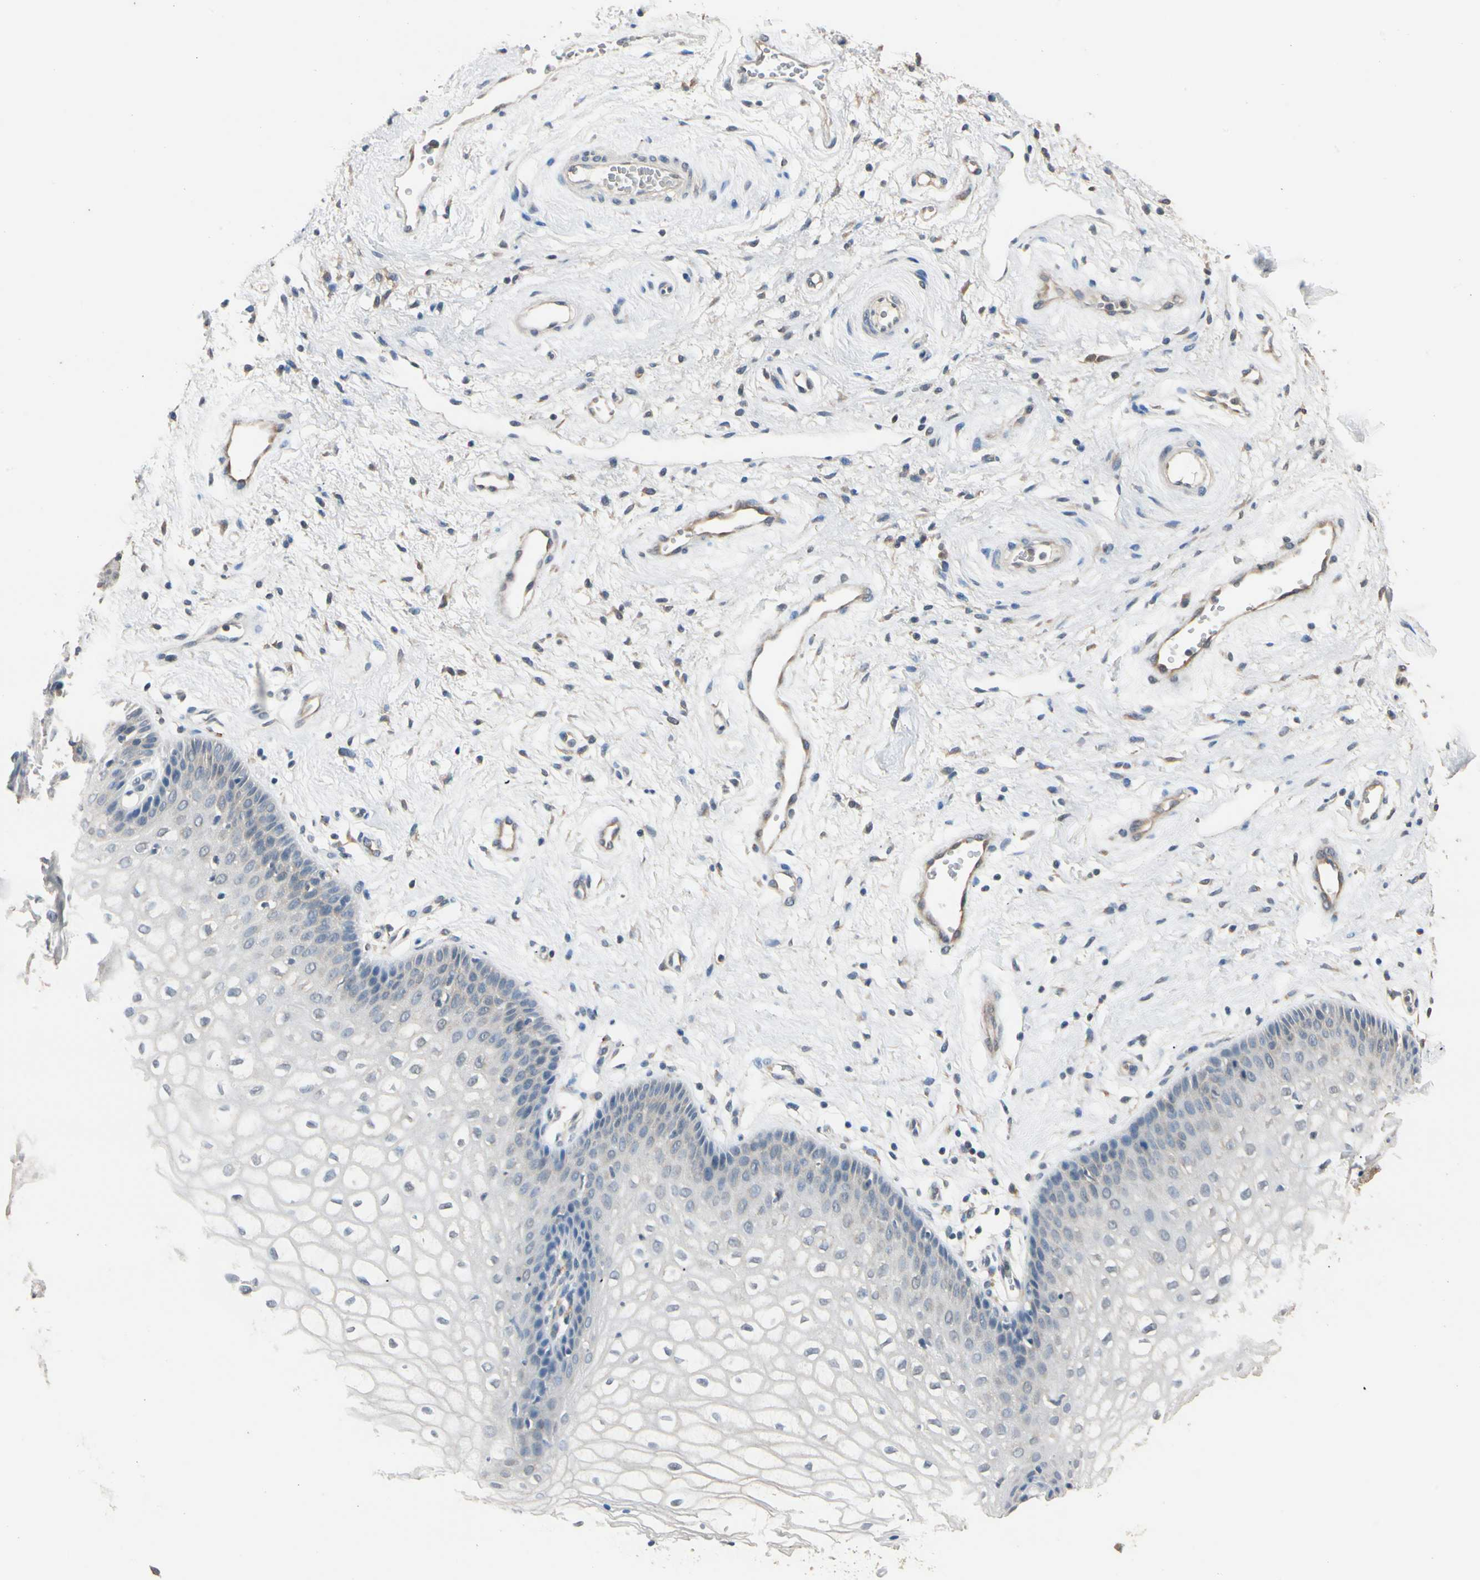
{"staining": {"intensity": "weak", "quantity": "<25%", "location": "cytoplasmic/membranous"}, "tissue": "vagina", "cell_type": "Squamous epithelial cells", "image_type": "normal", "snomed": [{"axis": "morphology", "description": "Normal tissue, NOS"}, {"axis": "topography", "description": "Vagina"}], "caption": "Squamous epithelial cells show no significant protein staining in normal vagina. The staining was performed using DAB to visualize the protein expression in brown, while the nuclei were stained in blue with hematoxylin (Magnification: 20x).", "gene": "TASOR", "patient": {"sex": "female", "age": 34}}